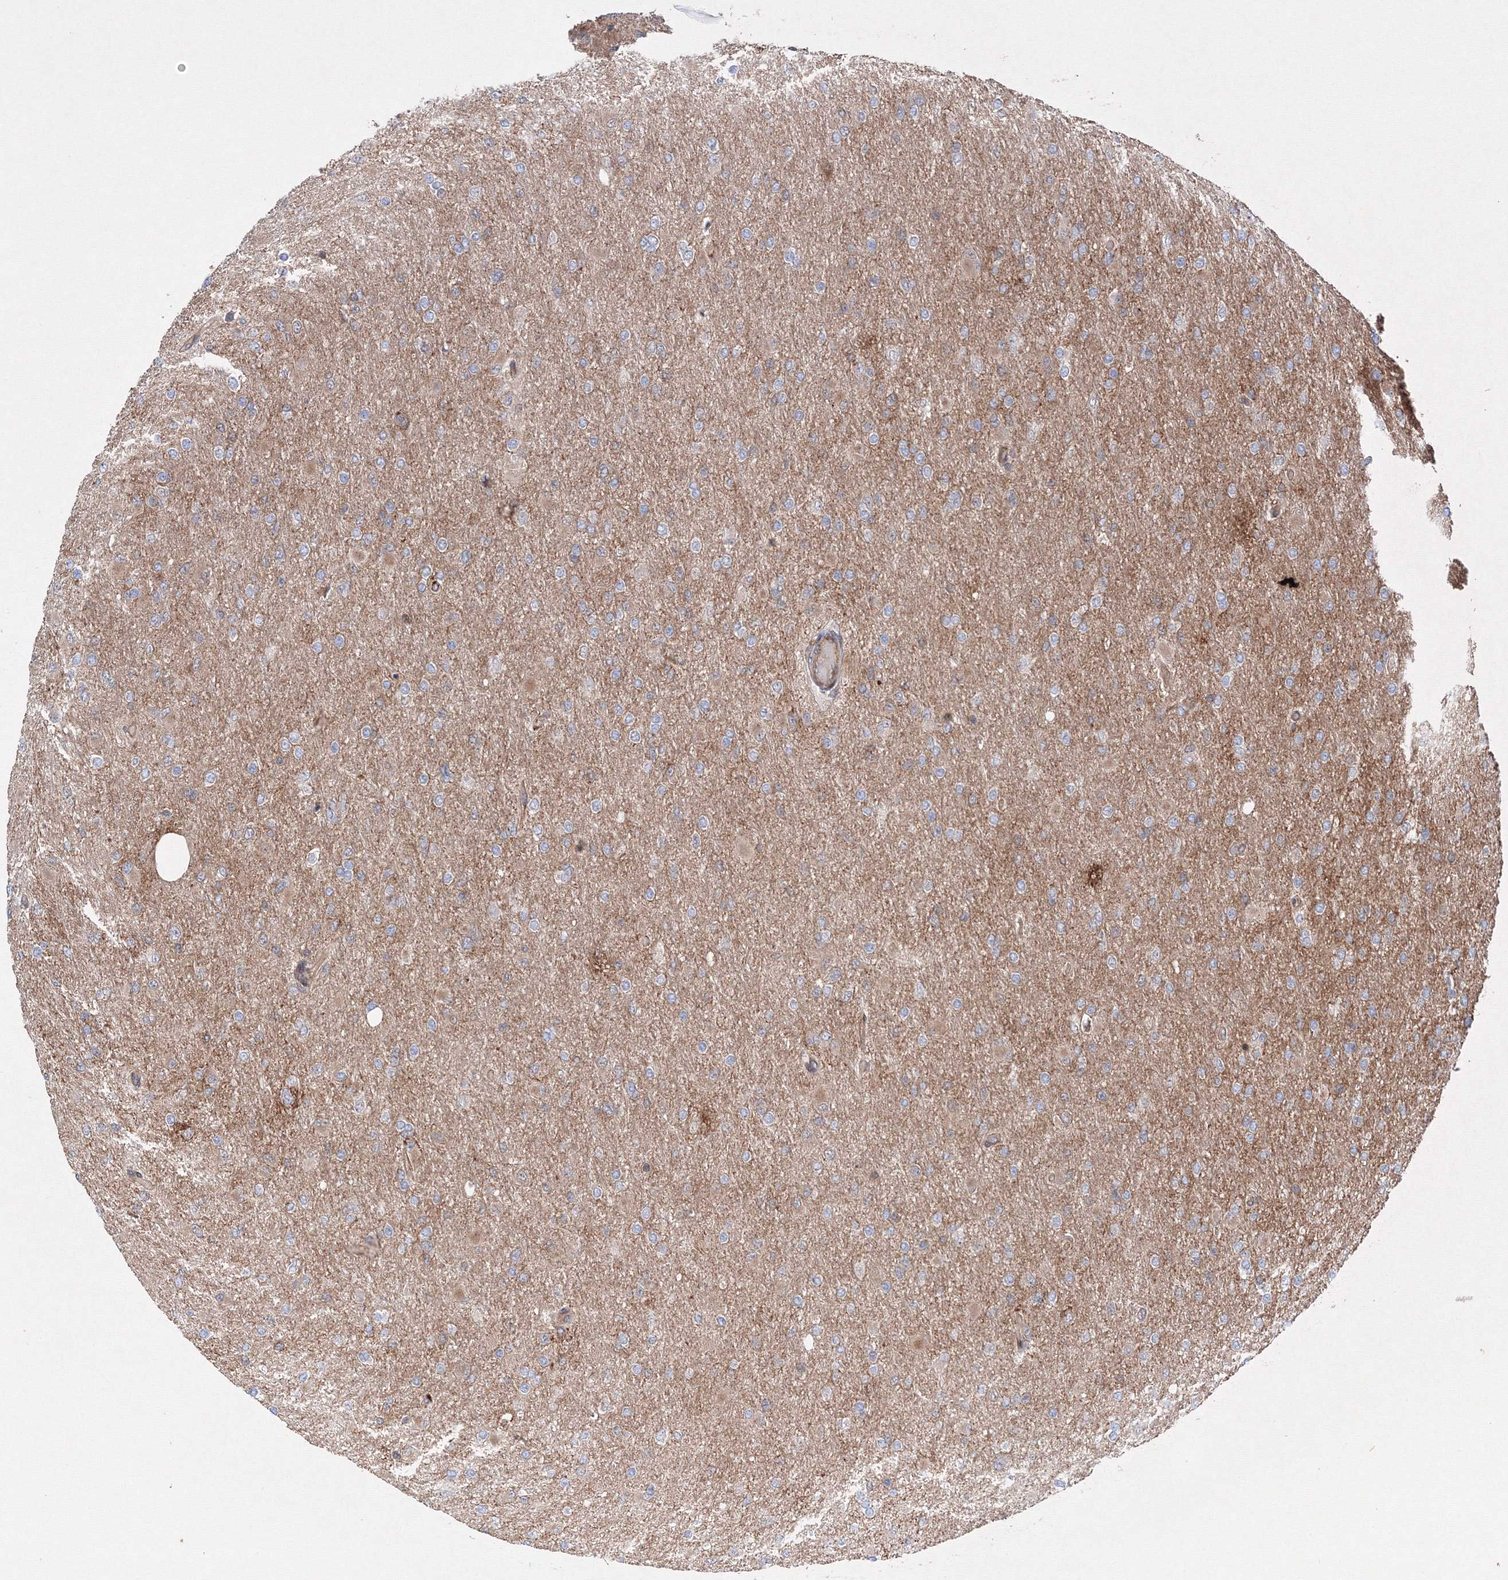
{"staining": {"intensity": "negative", "quantity": "none", "location": "none"}, "tissue": "glioma", "cell_type": "Tumor cells", "image_type": "cancer", "snomed": [{"axis": "morphology", "description": "Glioma, malignant, High grade"}, {"axis": "topography", "description": "Cerebral cortex"}], "caption": "This is an immunohistochemistry (IHC) micrograph of human glioma. There is no positivity in tumor cells.", "gene": "DCTD", "patient": {"sex": "female", "age": 36}}